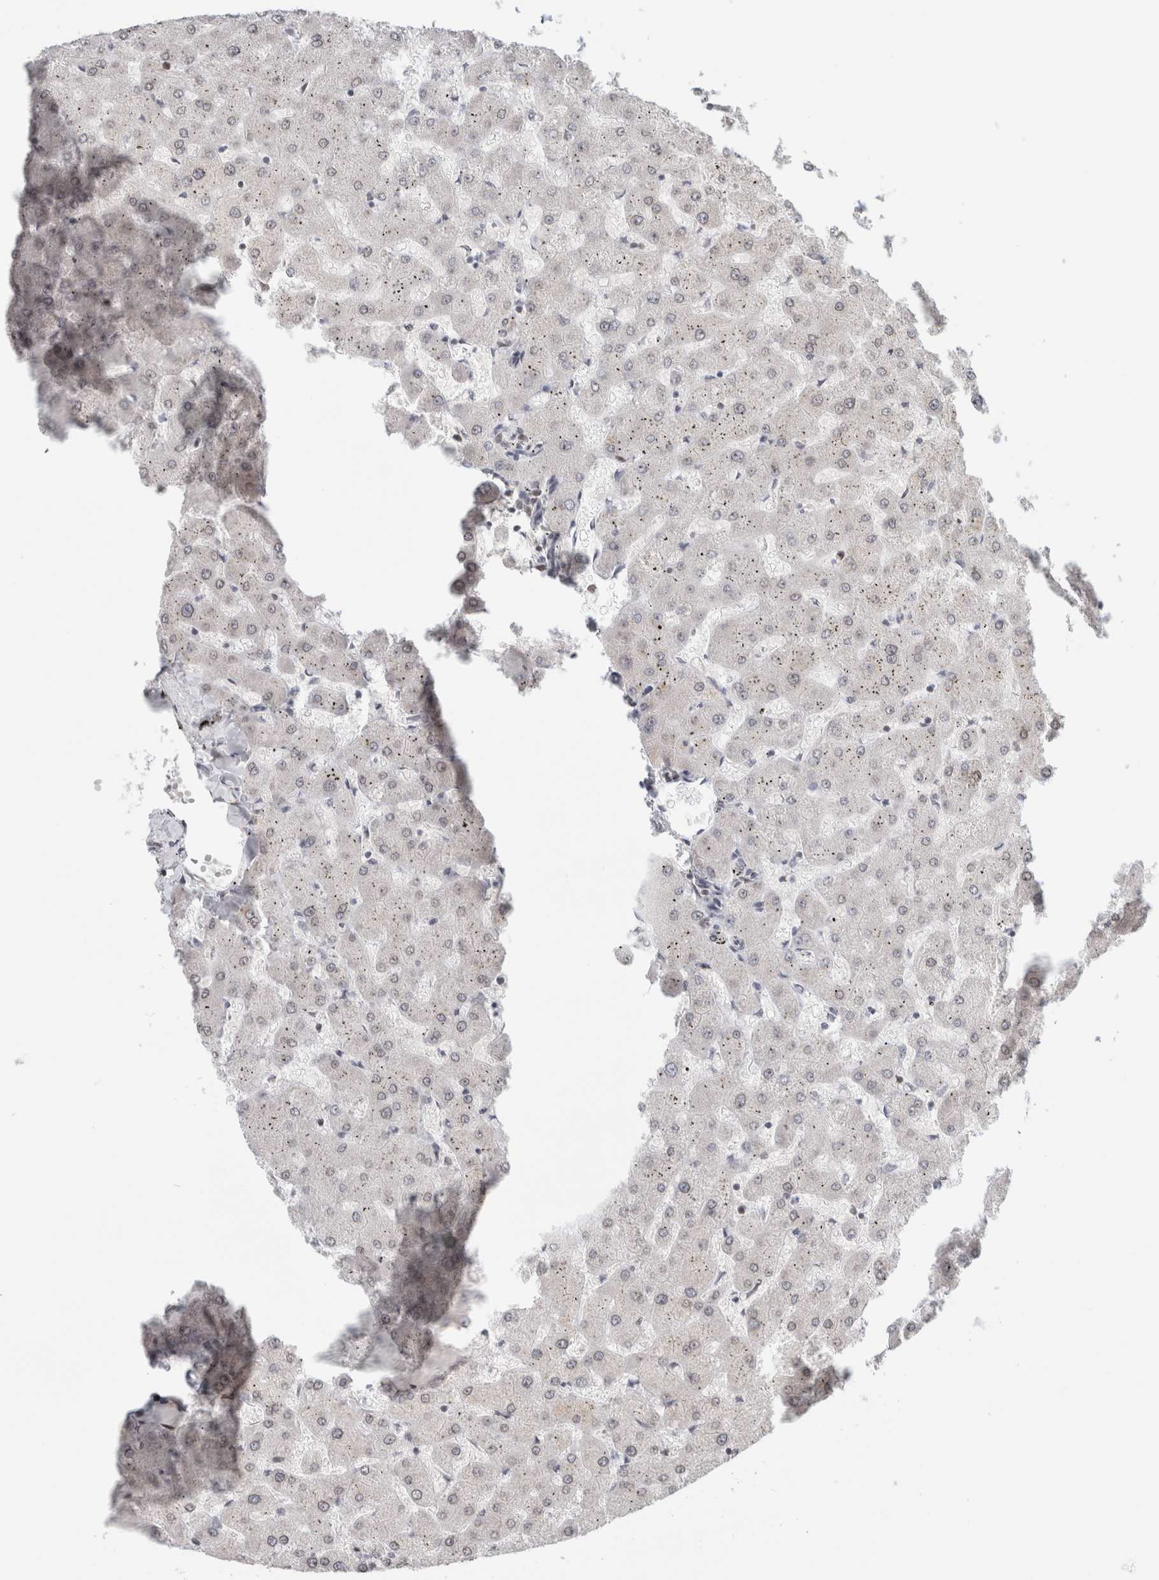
{"staining": {"intensity": "negative", "quantity": "none", "location": "none"}, "tissue": "liver", "cell_type": "Cholangiocytes", "image_type": "normal", "snomed": [{"axis": "morphology", "description": "Normal tissue, NOS"}, {"axis": "topography", "description": "Liver"}], "caption": "Immunohistochemical staining of normal human liver shows no significant expression in cholangiocytes.", "gene": "RBMX2", "patient": {"sex": "female", "age": 63}}